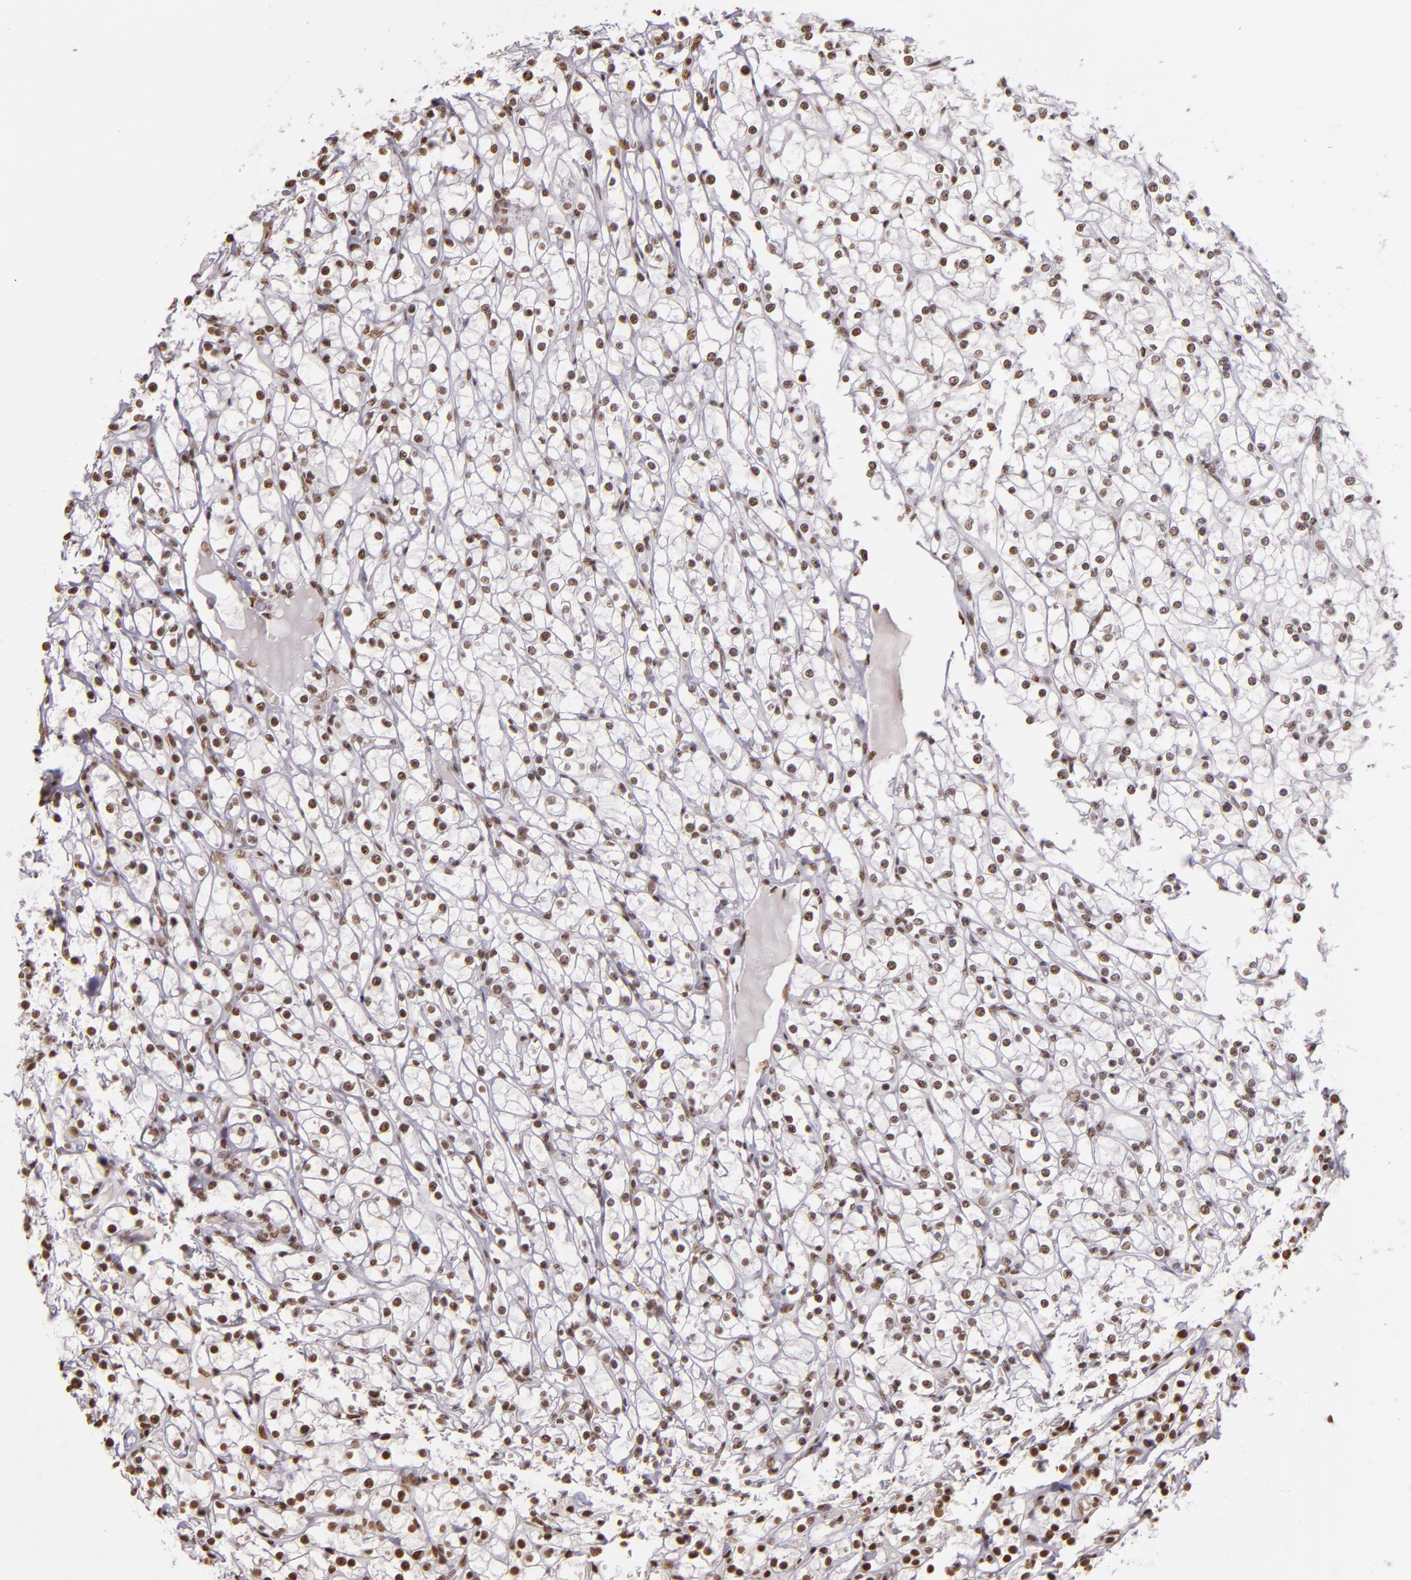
{"staining": {"intensity": "weak", "quantity": ">75%", "location": "nuclear"}, "tissue": "renal cancer", "cell_type": "Tumor cells", "image_type": "cancer", "snomed": [{"axis": "morphology", "description": "Adenocarcinoma, NOS"}, {"axis": "topography", "description": "Kidney"}], "caption": "IHC (DAB) staining of human adenocarcinoma (renal) reveals weak nuclear protein staining in approximately >75% of tumor cells. Using DAB (brown) and hematoxylin (blue) stains, captured at high magnification using brightfield microscopy.", "gene": "PAPOLA", "patient": {"sex": "female", "age": 73}}